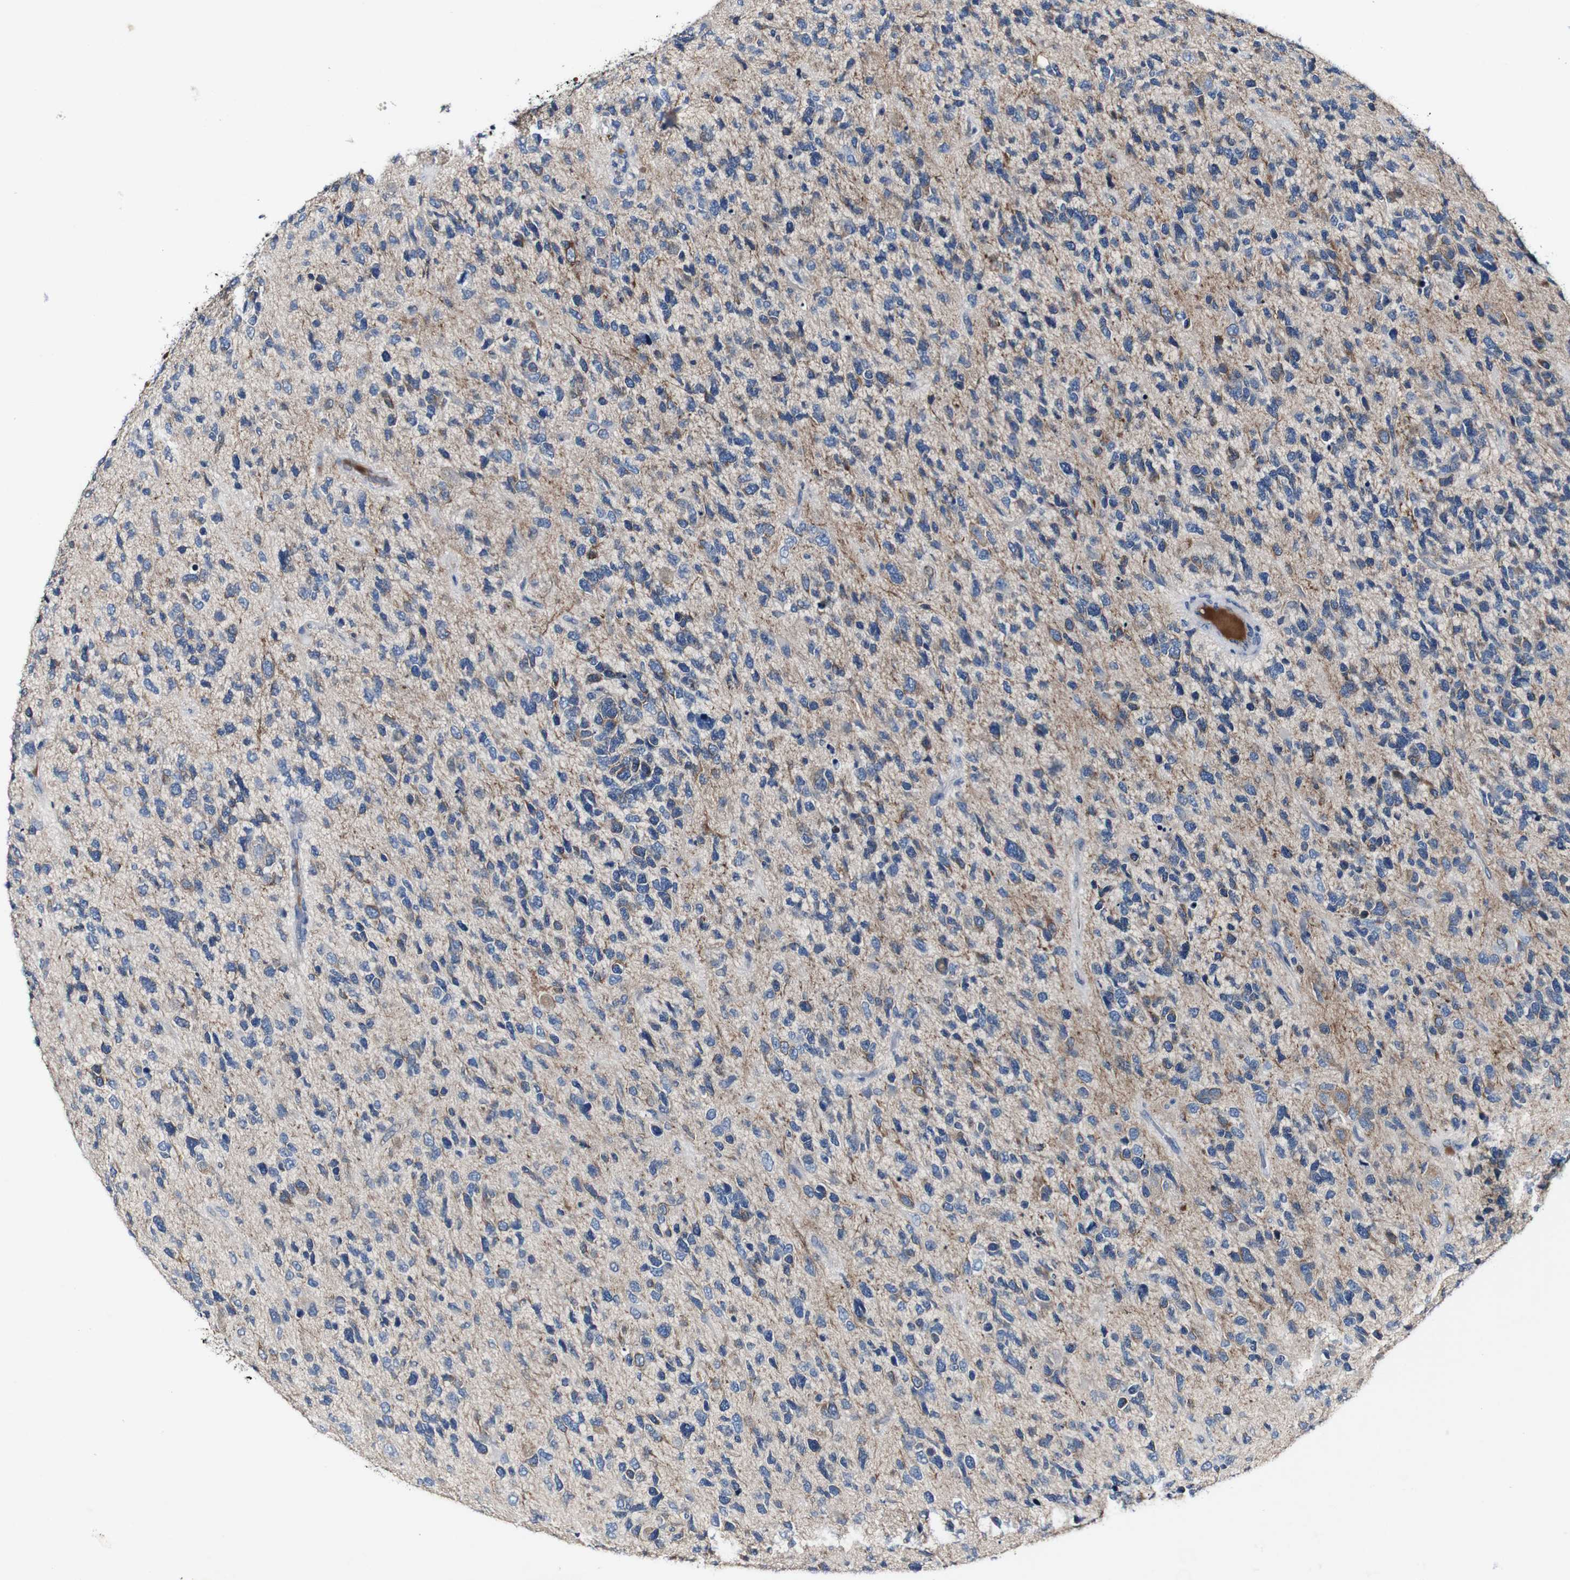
{"staining": {"intensity": "weak", "quantity": "<25%", "location": "cytoplasmic/membranous"}, "tissue": "glioma", "cell_type": "Tumor cells", "image_type": "cancer", "snomed": [{"axis": "morphology", "description": "Glioma, malignant, High grade"}, {"axis": "topography", "description": "Brain"}], "caption": "Immunohistochemical staining of human malignant high-grade glioma exhibits no significant staining in tumor cells.", "gene": "GRAMD1A", "patient": {"sex": "female", "age": 58}}